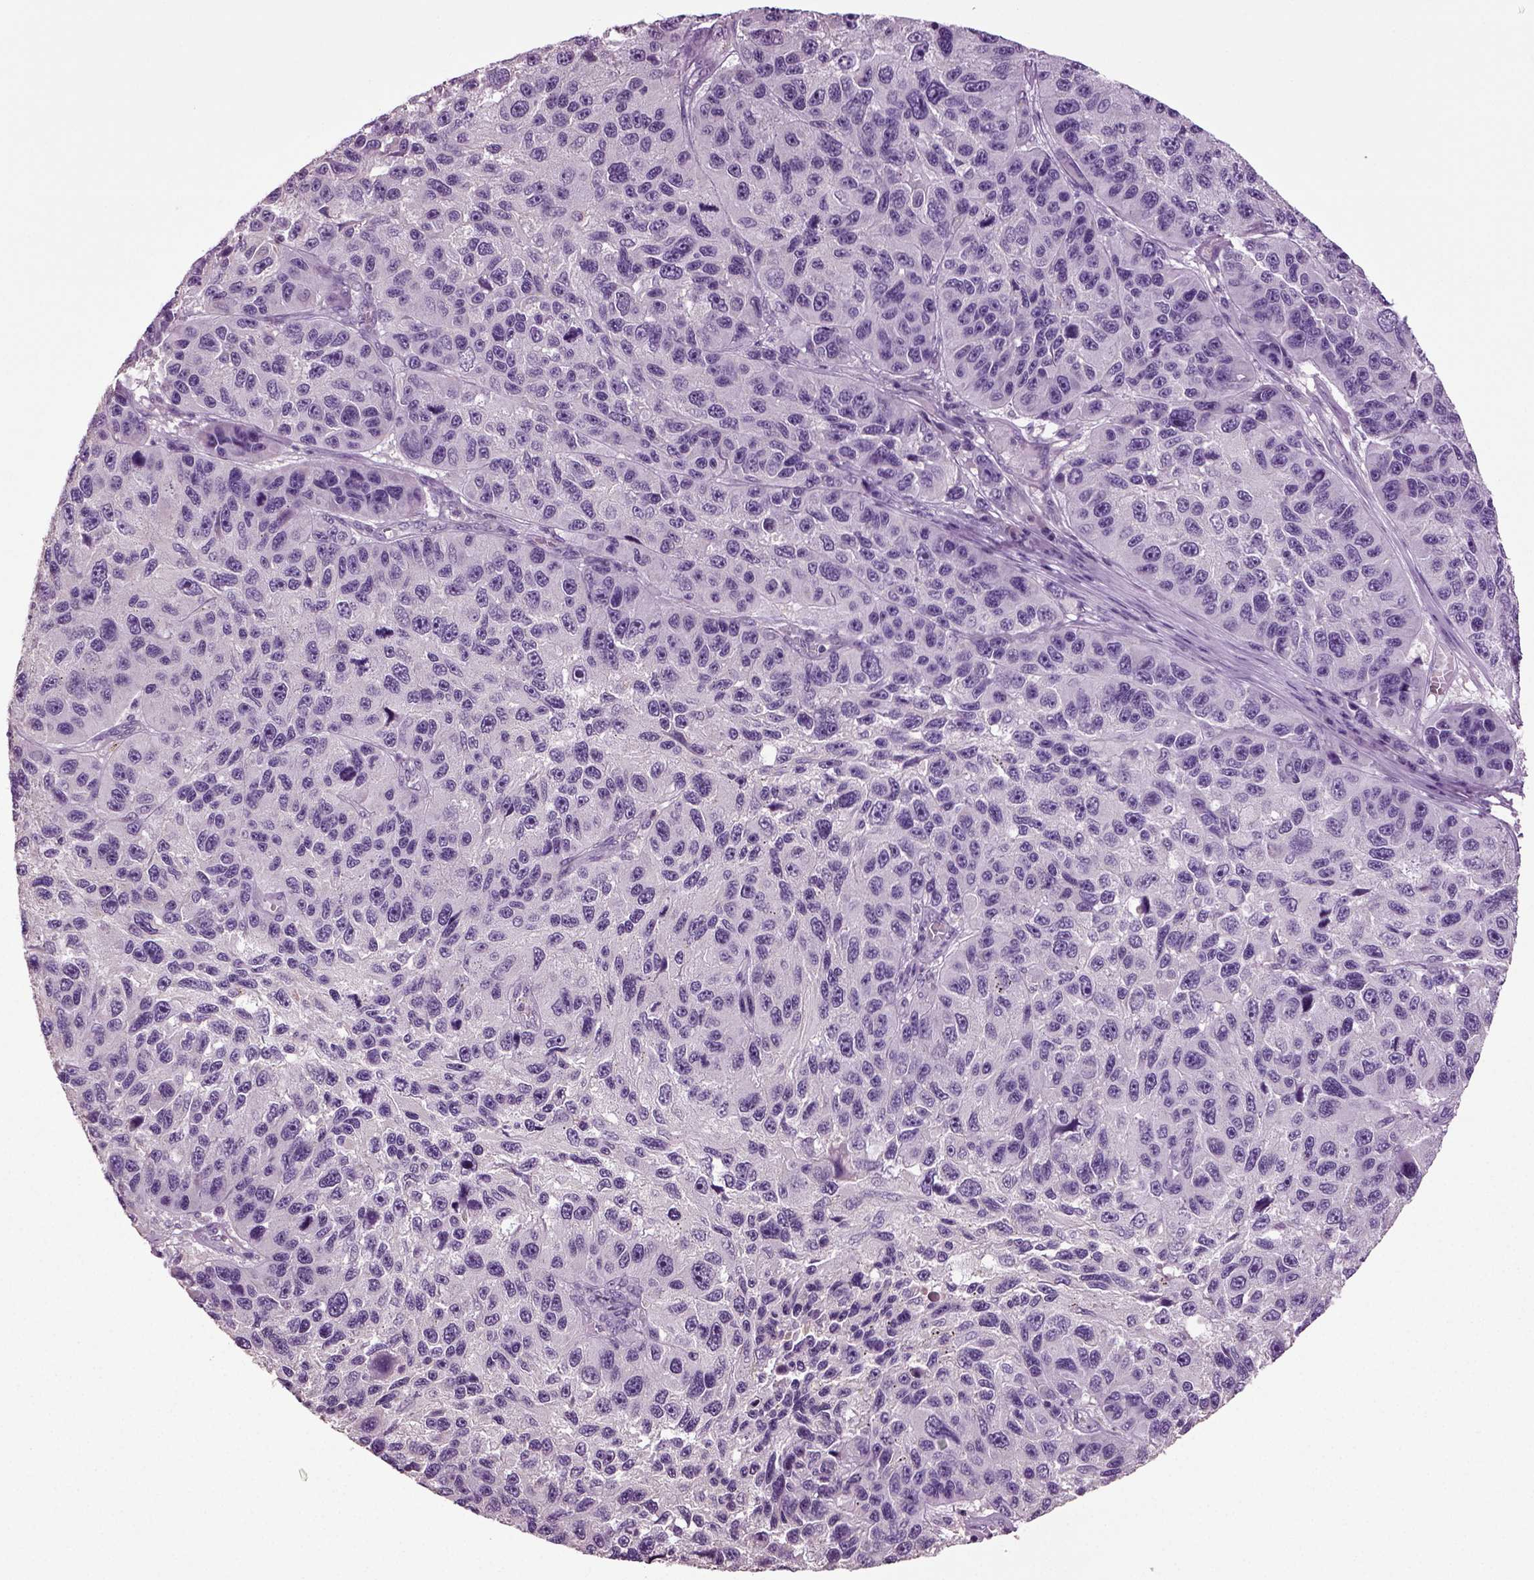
{"staining": {"intensity": "negative", "quantity": "none", "location": "none"}, "tissue": "melanoma", "cell_type": "Tumor cells", "image_type": "cancer", "snomed": [{"axis": "morphology", "description": "Malignant melanoma, NOS"}, {"axis": "topography", "description": "Skin"}], "caption": "Human malignant melanoma stained for a protein using immunohistochemistry (IHC) reveals no expression in tumor cells.", "gene": "DEFB118", "patient": {"sex": "male", "age": 53}}